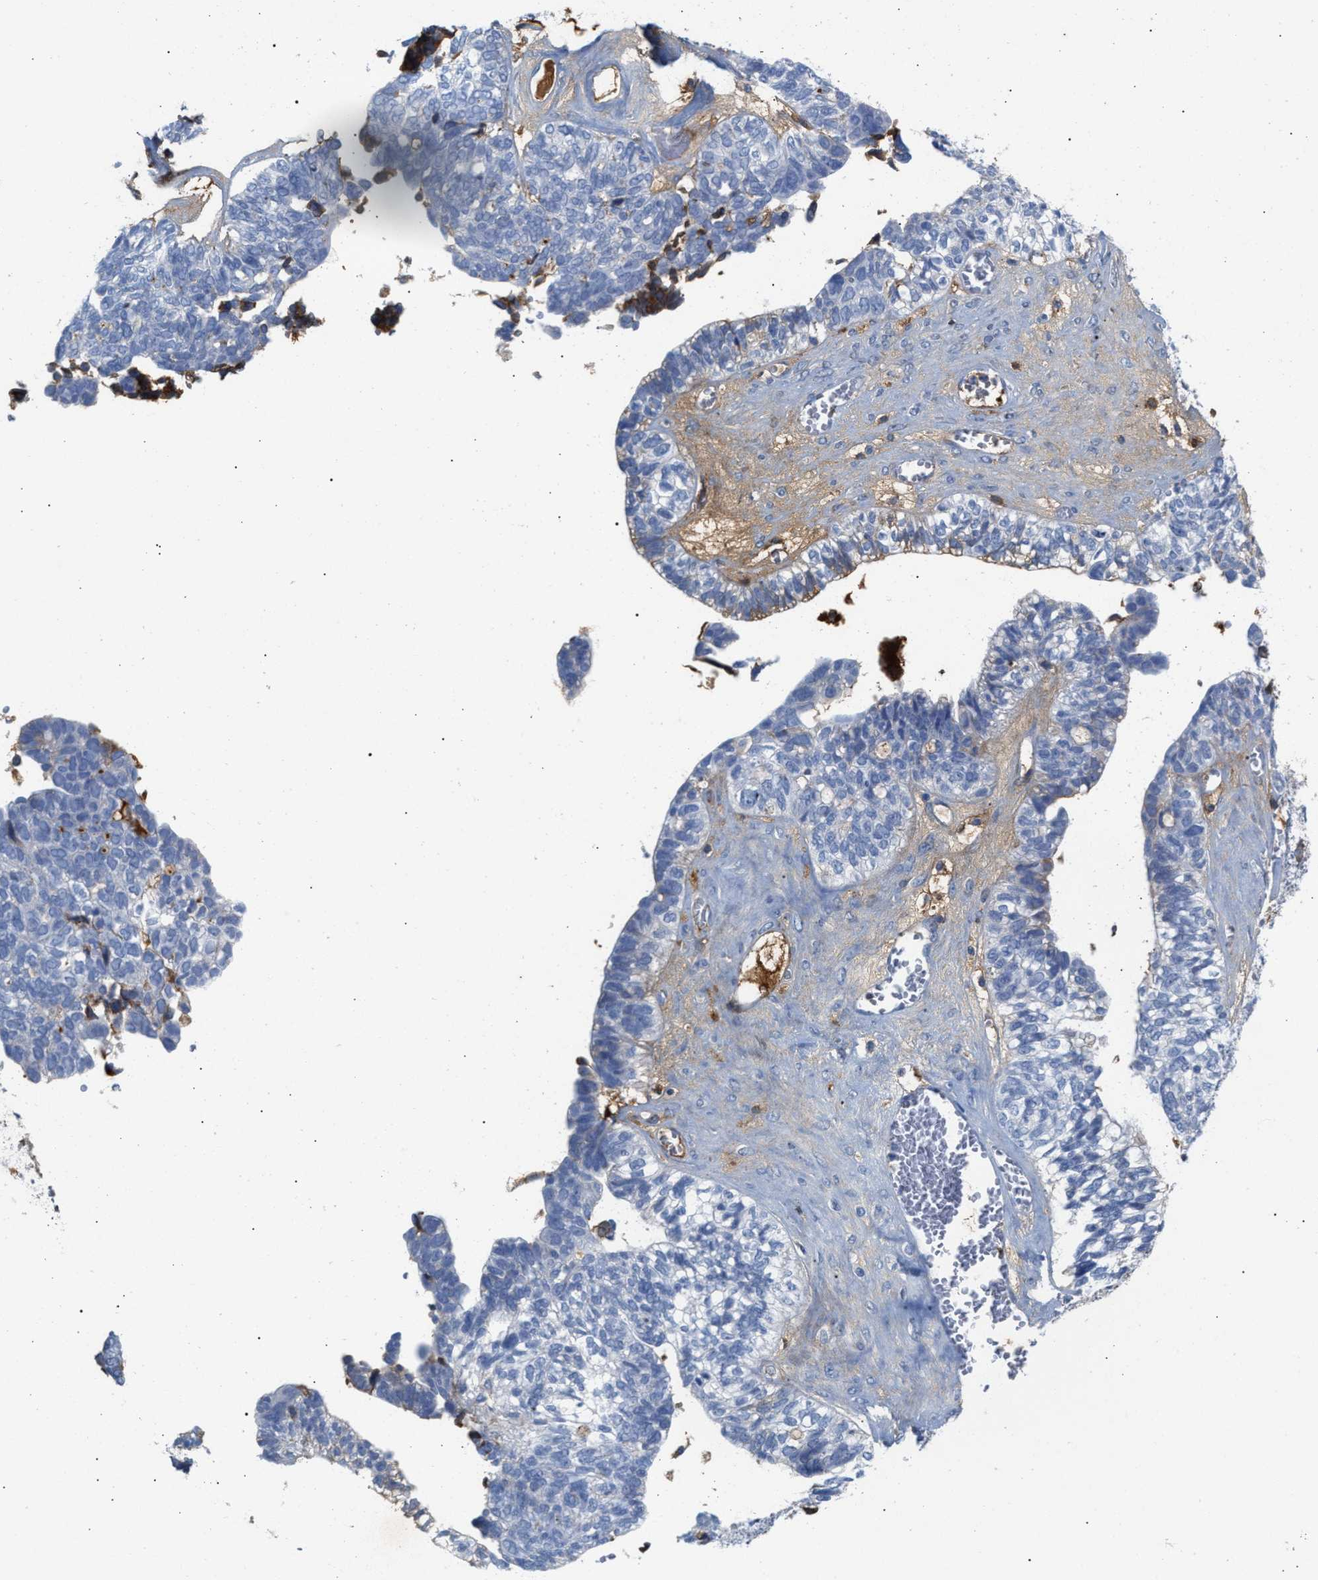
{"staining": {"intensity": "strong", "quantity": "<25%", "location": "cytoplasmic/membranous"}, "tissue": "ovarian cancer", "cell_type": "Tumor cells", "image_type": "cancer", "snomed": [{"axis": "morphology", "description": "Cystadenocarcinoma, serous, NOS"}, {"axis": "topography", "description": "Ovary"}], "caption": "This is a micrograph of IHC staining of ovarian cancer (serous cystadenocarcinoma), which shows strong expression in the cytoplasmic/membranous of tumor cells.", "gene": "APOH", "patient": {"sex": "female", "age": 79}}